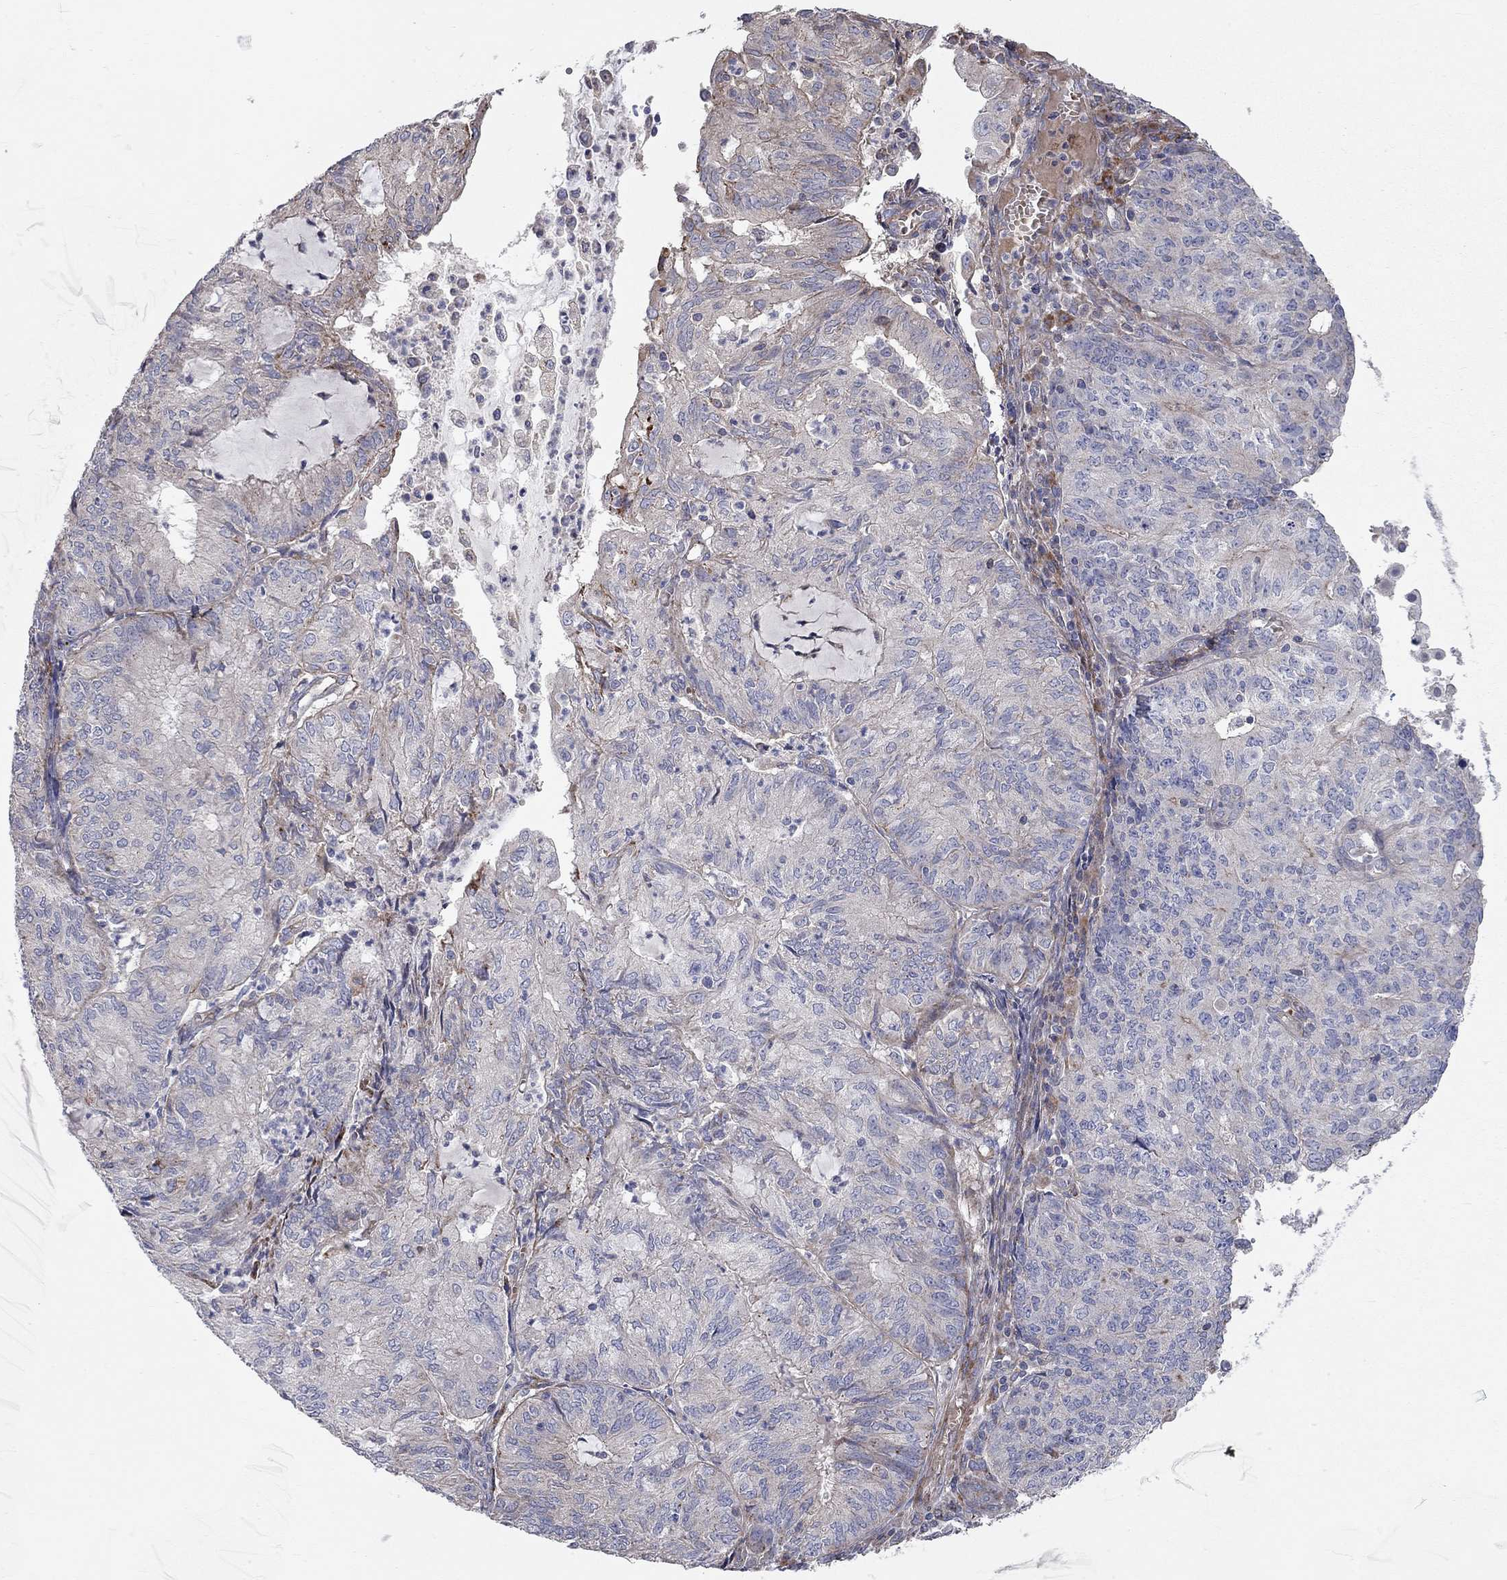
{"staining": {"intensity": "negative", "quantity": "none", "location": "none"}, "tissue": "endometrial cancer", "cell_type": "Tumor cells", "image_type": "cancer", "snomed": [{"axis": "morphology", "description": "Adenocarcinoma, NOS"}, {"axis": "topography", "description": "Endometrium"}], "caption": "This is an immunohistochemistry (IHC) histopathology image of human endometrial adenocarcinoma. There is no expression in tumor cells.", "gene": "KANSL1L", "patient": {"sex": "female", "age": 82}}